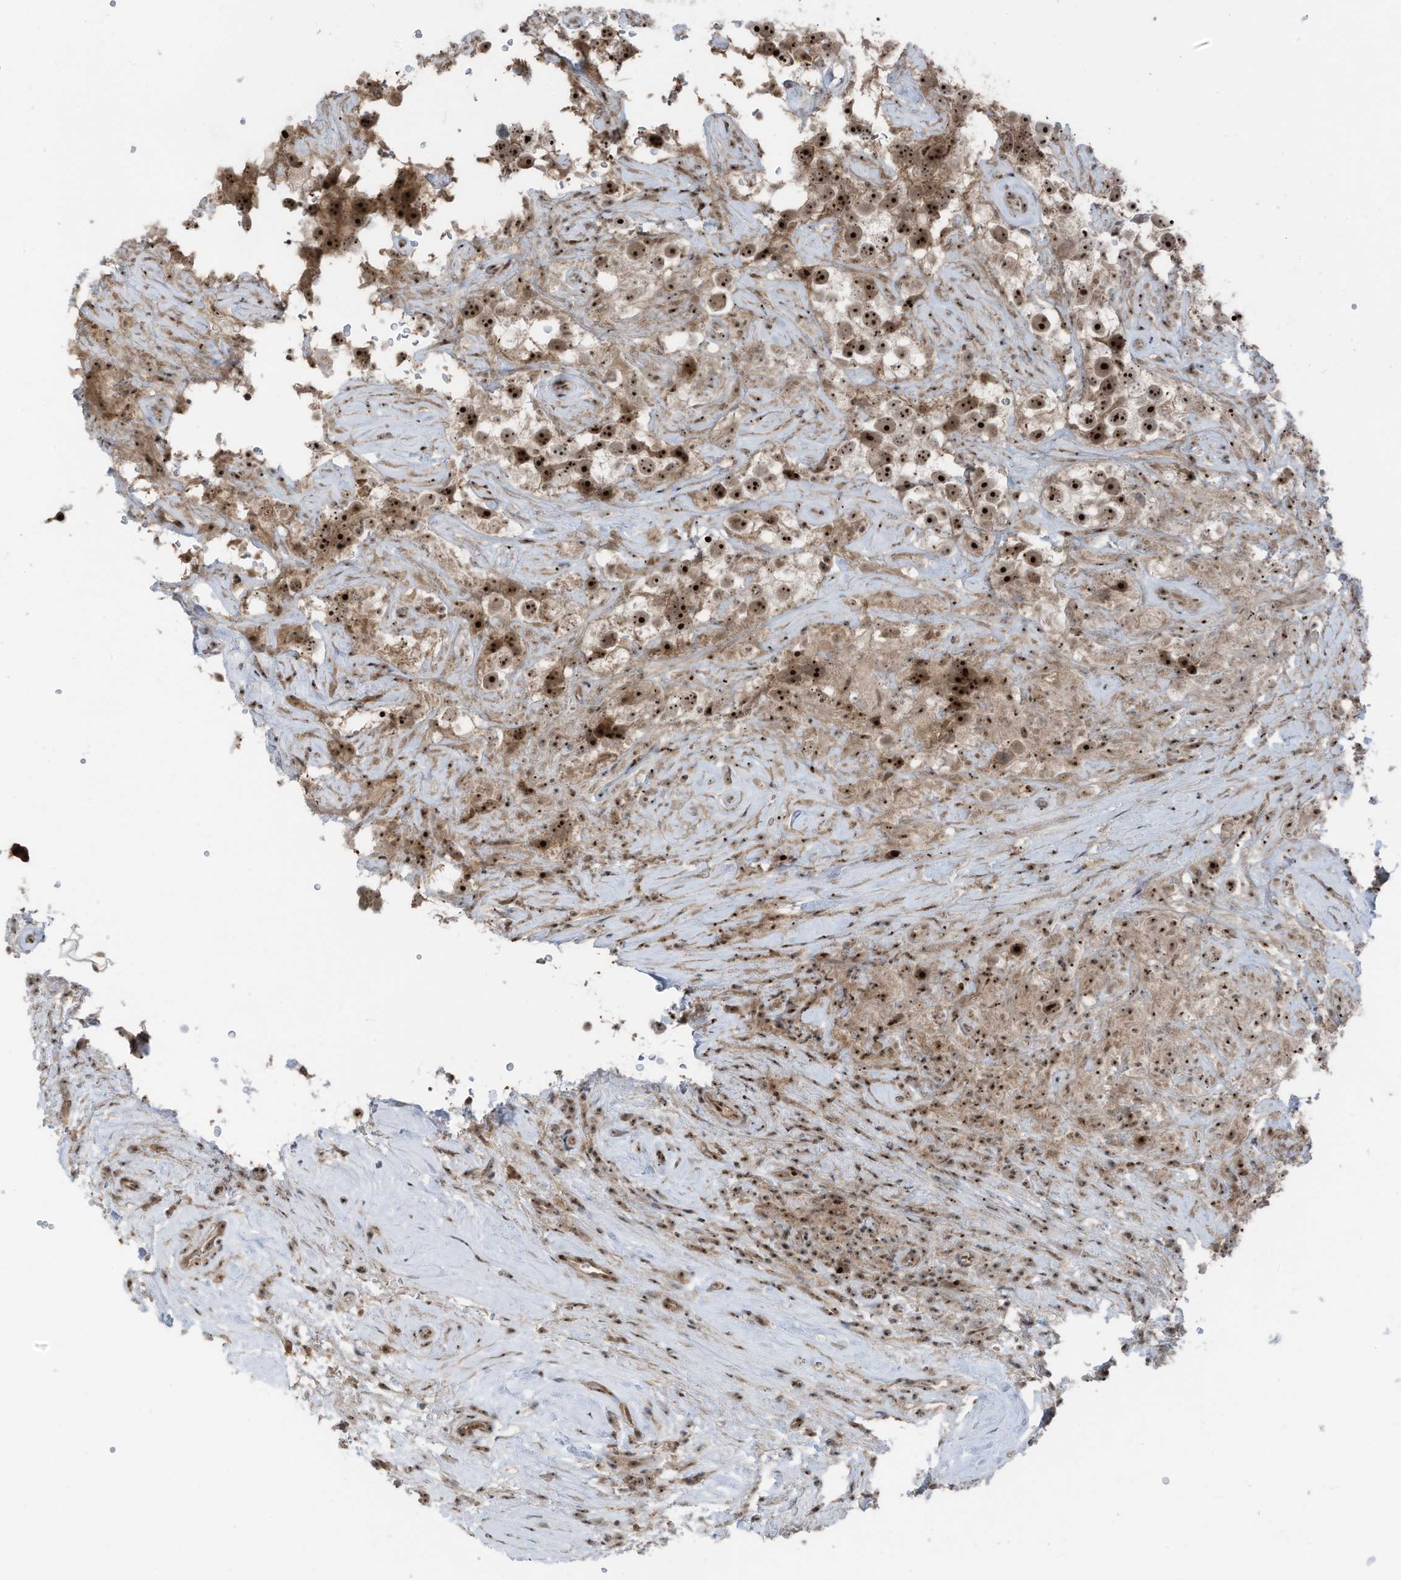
{"staining": {"intensity": "strong", "quantity": ">75%", "location": "cytoplasmic/membranous,nuclear"}, "tissue": "testis cancer", "cell_type": "Tumor cells", "image_type": "cancer", "snomed": [{"axis": "morphology", "description": "Seminoma, NOS"}, {"axis": "topography", "description": "Testis"}], "caption": "Brown immunohistochemical staining in human testis cancer (seminoma) shows strong cytoplasmic/membranous and nuclear staining in about >75% of tumor cells. The protein is stained brown, and the nuclei are stained in blue (DAB (3,3'-diaminobenzidine) IHC with brightfield microscopy, high magnification).", "gene": "UTP3", "patient": {"sex": "male", "age": 49}}